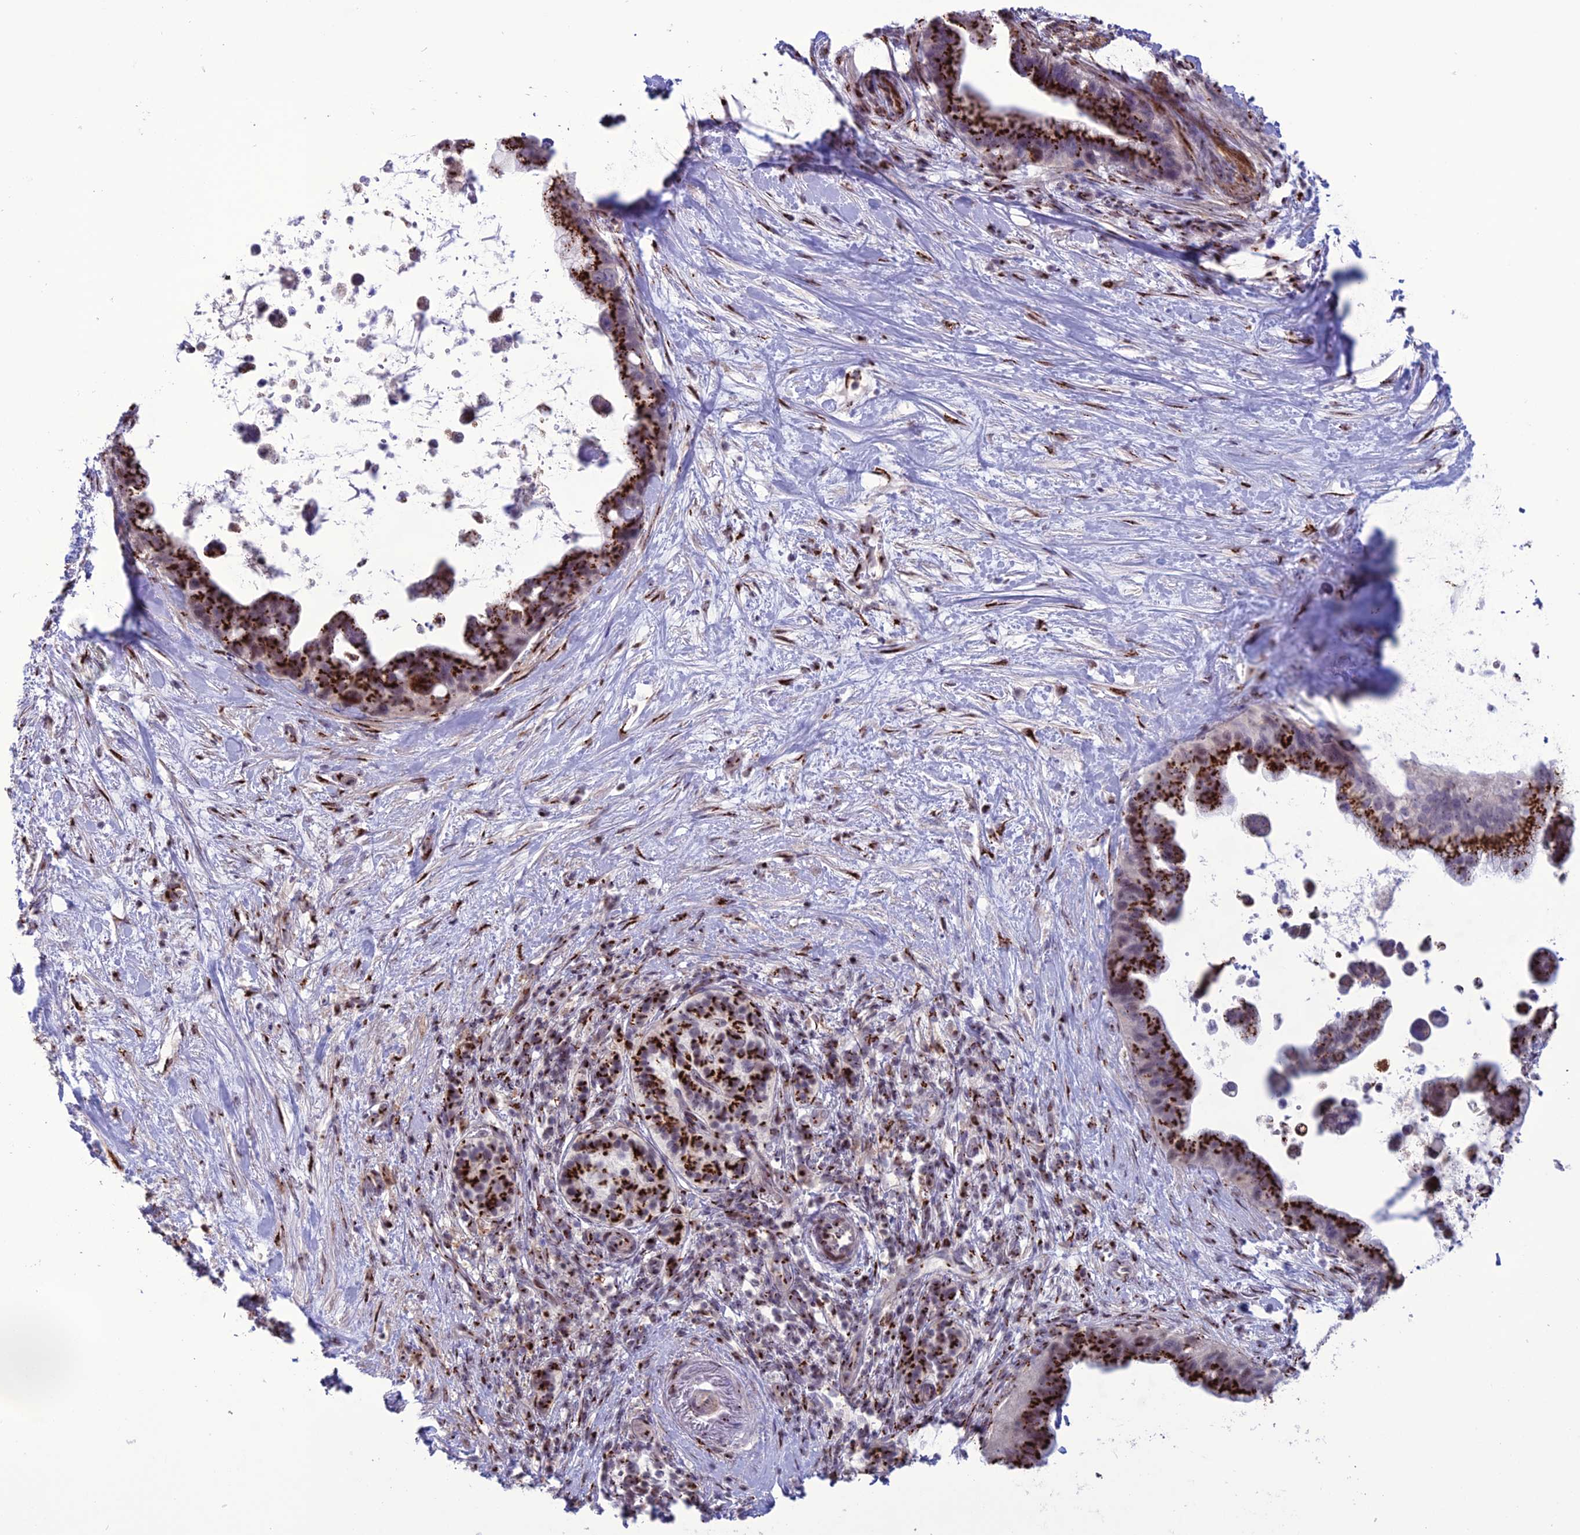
{"staining": {"intensity": "strong", "quantity": ">75%", "location": "cytoplasmic/membranous"}, "tissue": "pancreatic cancer", "cell_type": "Tumor cells", "image_type": "cancer", "snomed": [{"axis": "morphology", "description": "Adenocarcinoma, NOS"}, {"axis": "topography", "description": "Pancreas"}], "caption": "Pancreatic cancer stained with immunohistochemistry (IHC) exhibits strong cytoplasmic/membranous expression in approximately >75% of tumor cells. Nuclei are stained in blue.", "gene": "PLEKHA4", "patient": {"sex": "female", "age": 83}}